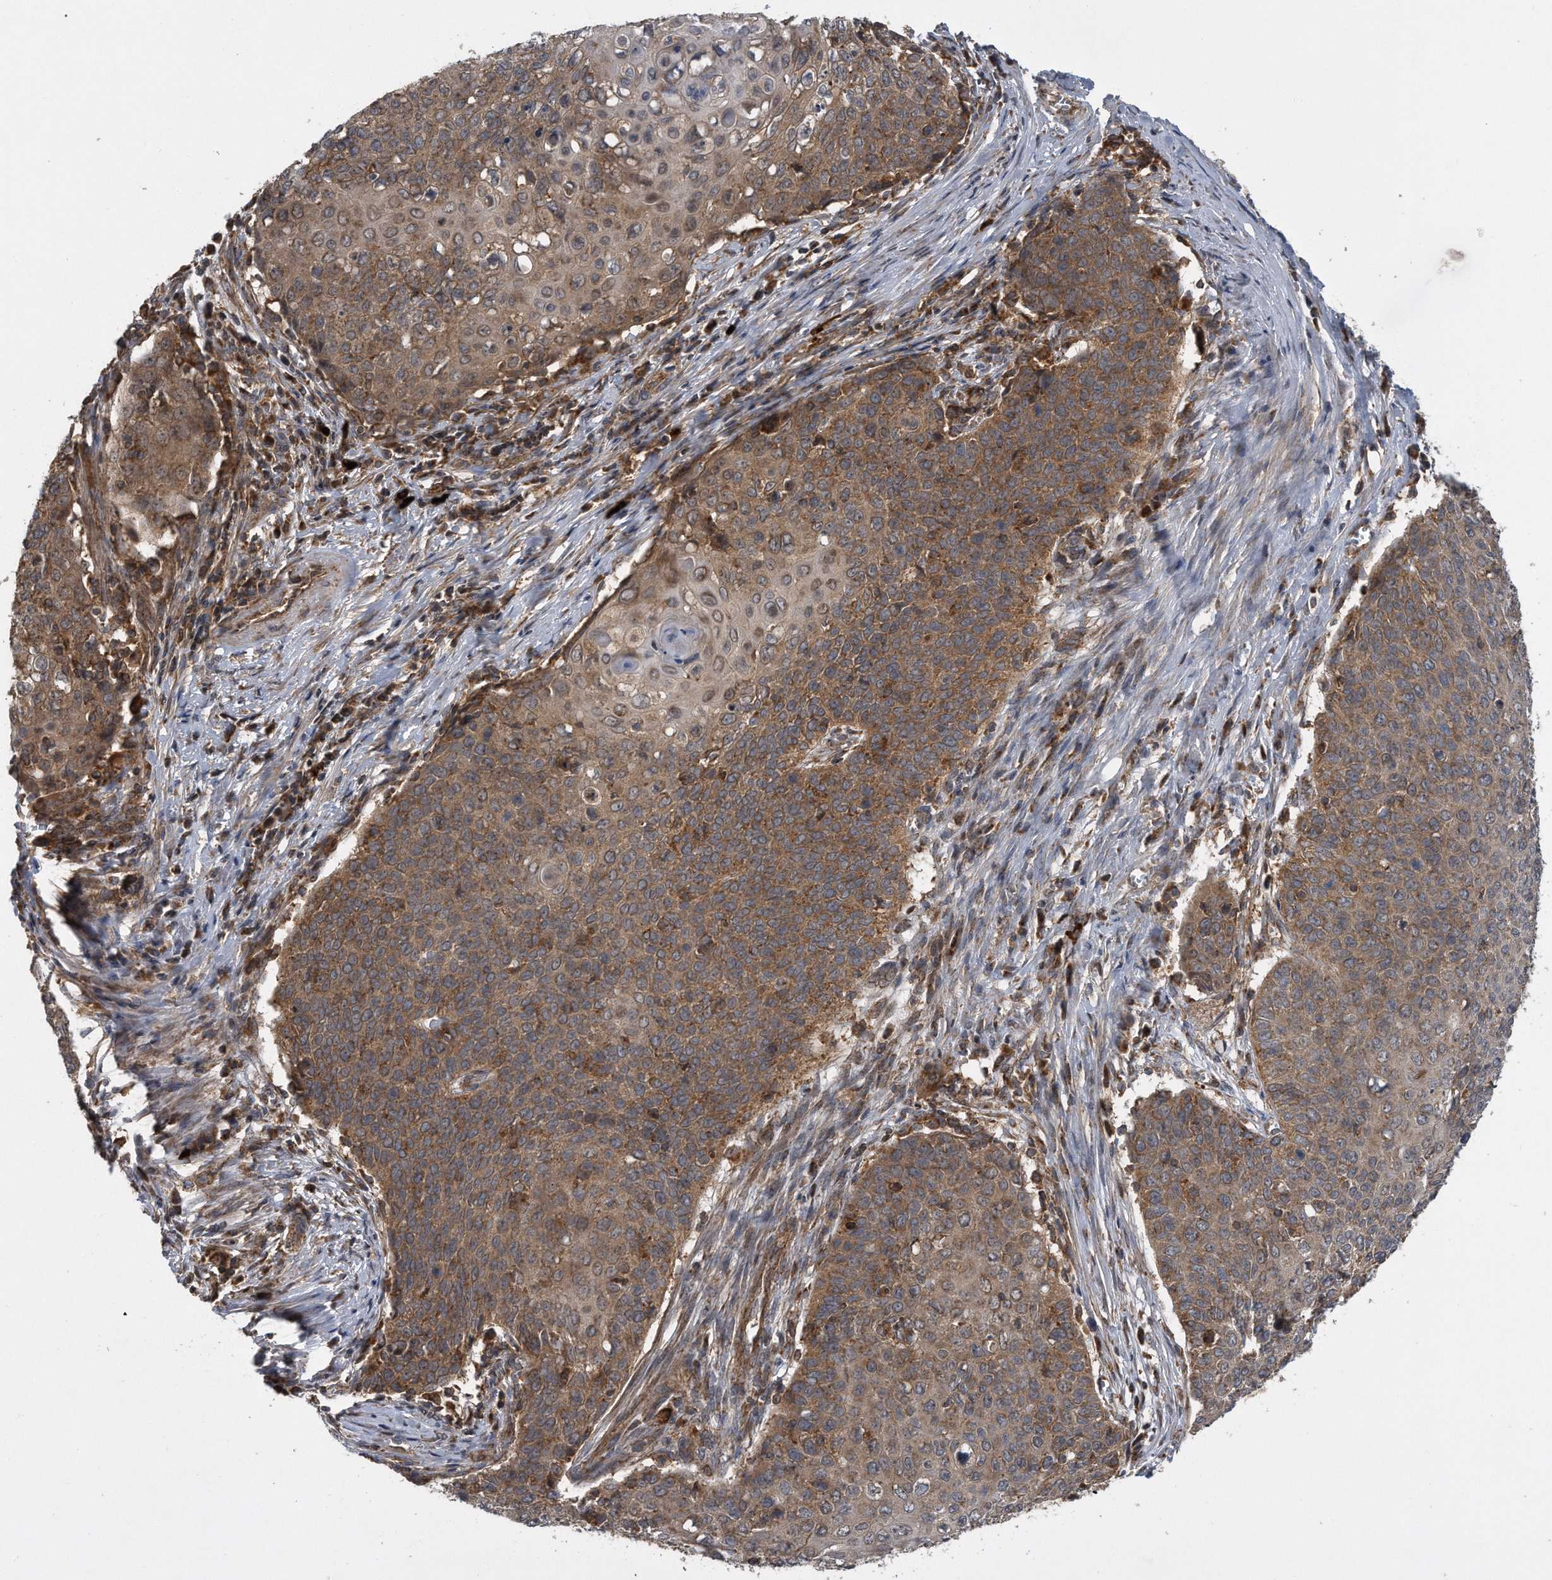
{"staining": {"intensity": "moderate", "quantity": ">75%", "location": "cytoplasmic/membranous"}, "tissue": "cervical cancer", "cell_type": "Tumor cells", "image_type": "cancer", "snomed": [{"axis": "morphology", "description": "Squamous cell carcinoma, NOS"}, {"axis": "topography", "description": "Cervix"}], "caption": "This histopathology image reveals cervical cancer stained with immunohistochemistry to label a protein in brown. The cytoplasmic/membranous of tumor cells show moderate positivity for the protein. Nuclei are counter-stained blue.", "gene": "ALPK2", "patient": {"sex": "female", "age": 39}}